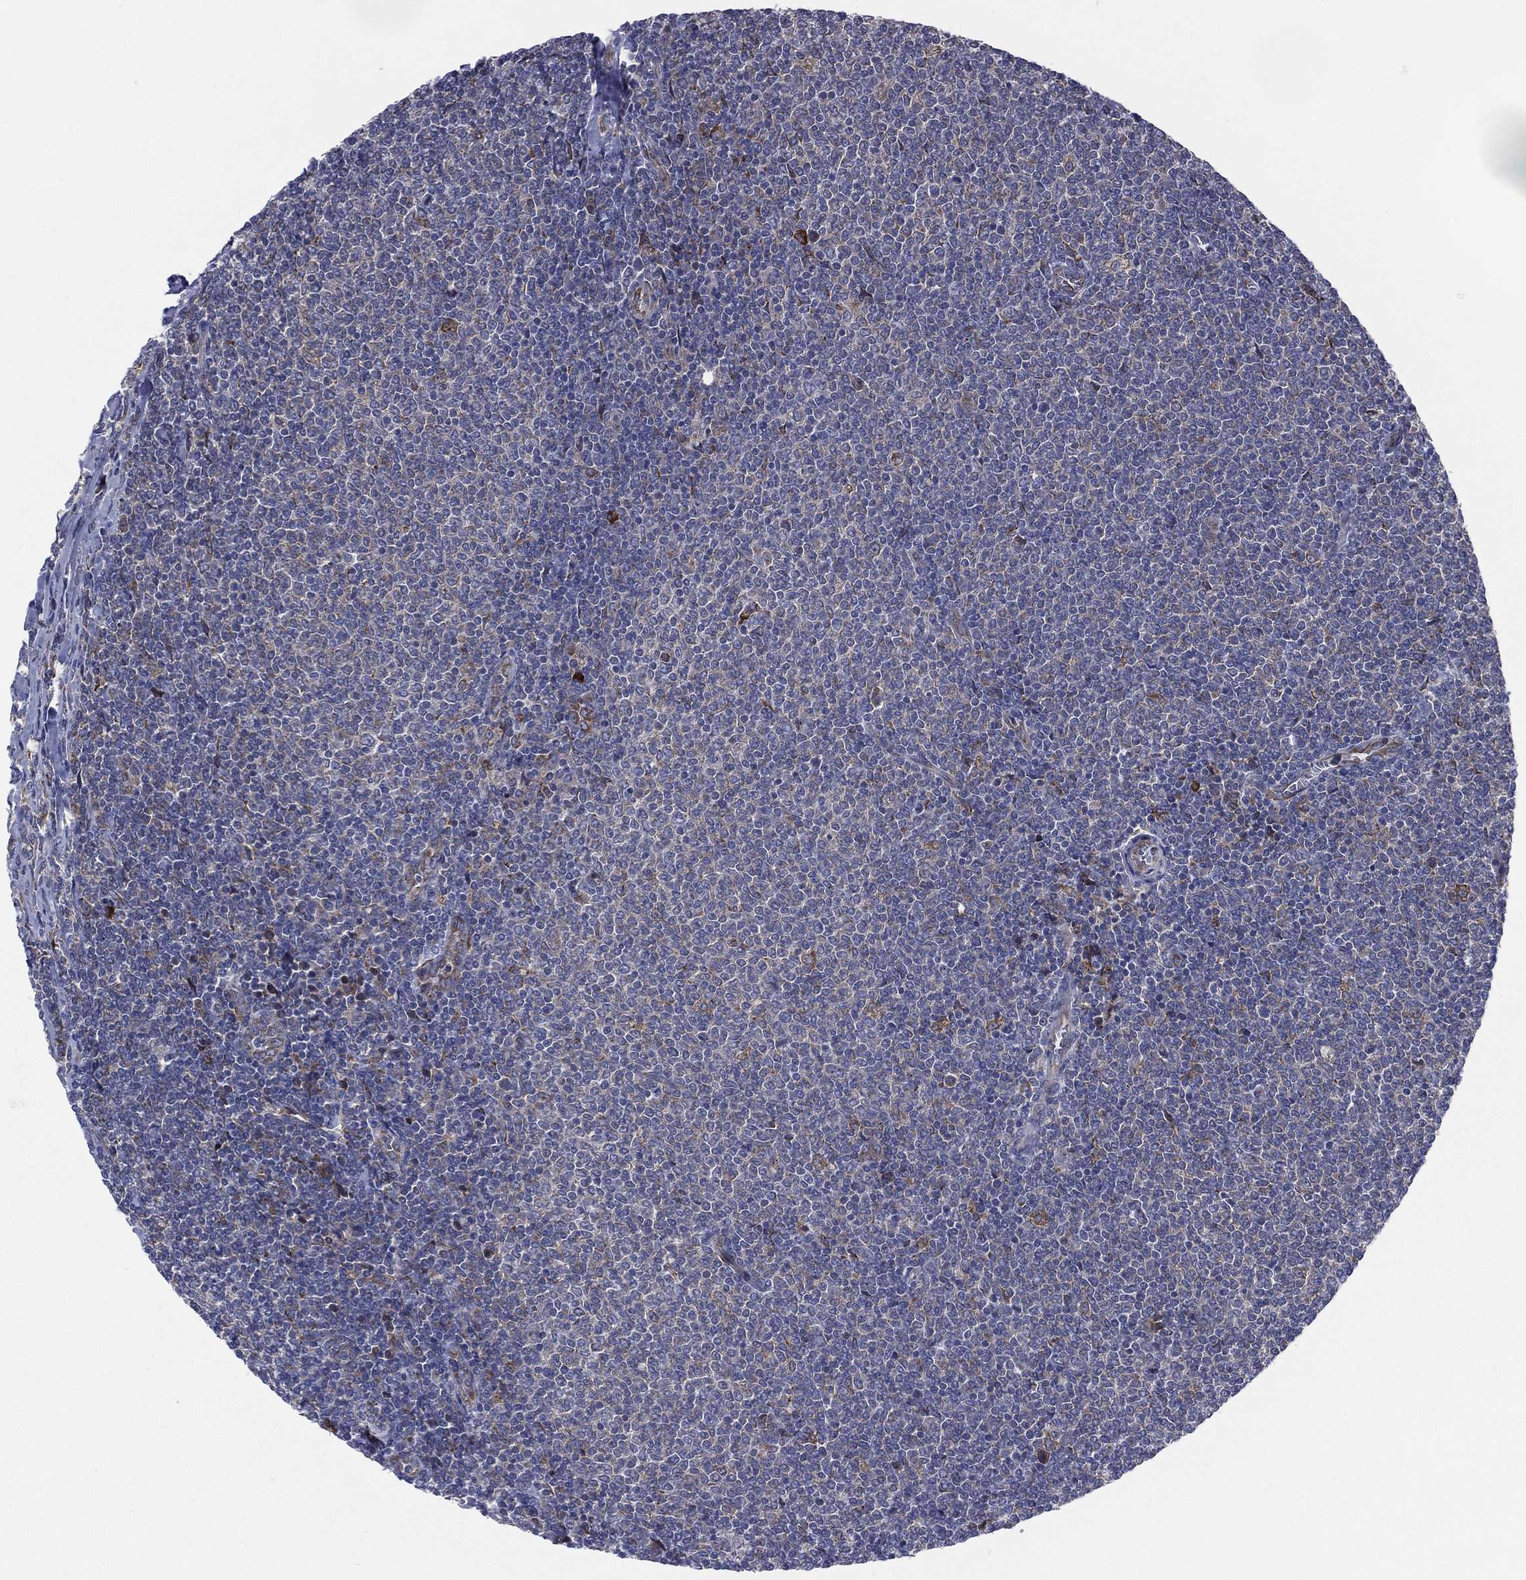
{"staining": {"intensity": "negative", "quantity": "none", "location": "none"}, "tissue": "lymphoma", "cell_type": "Tumor cells", "image_type": "cancer", "snomed": [{"axis": "morphology", "description": "Malignant lymphoma, non-Hodgkin's type, Low grade"}, {"axis": "topography", "description": "Lymph node"}], "caption": "Immunohistochemistry photomicrograph of lymphoma stained for a protein (brown), which demonstrates no expression in tumor cells.", "gene": "CCDC159", "patient": {"sex": "male", "age": 52}}